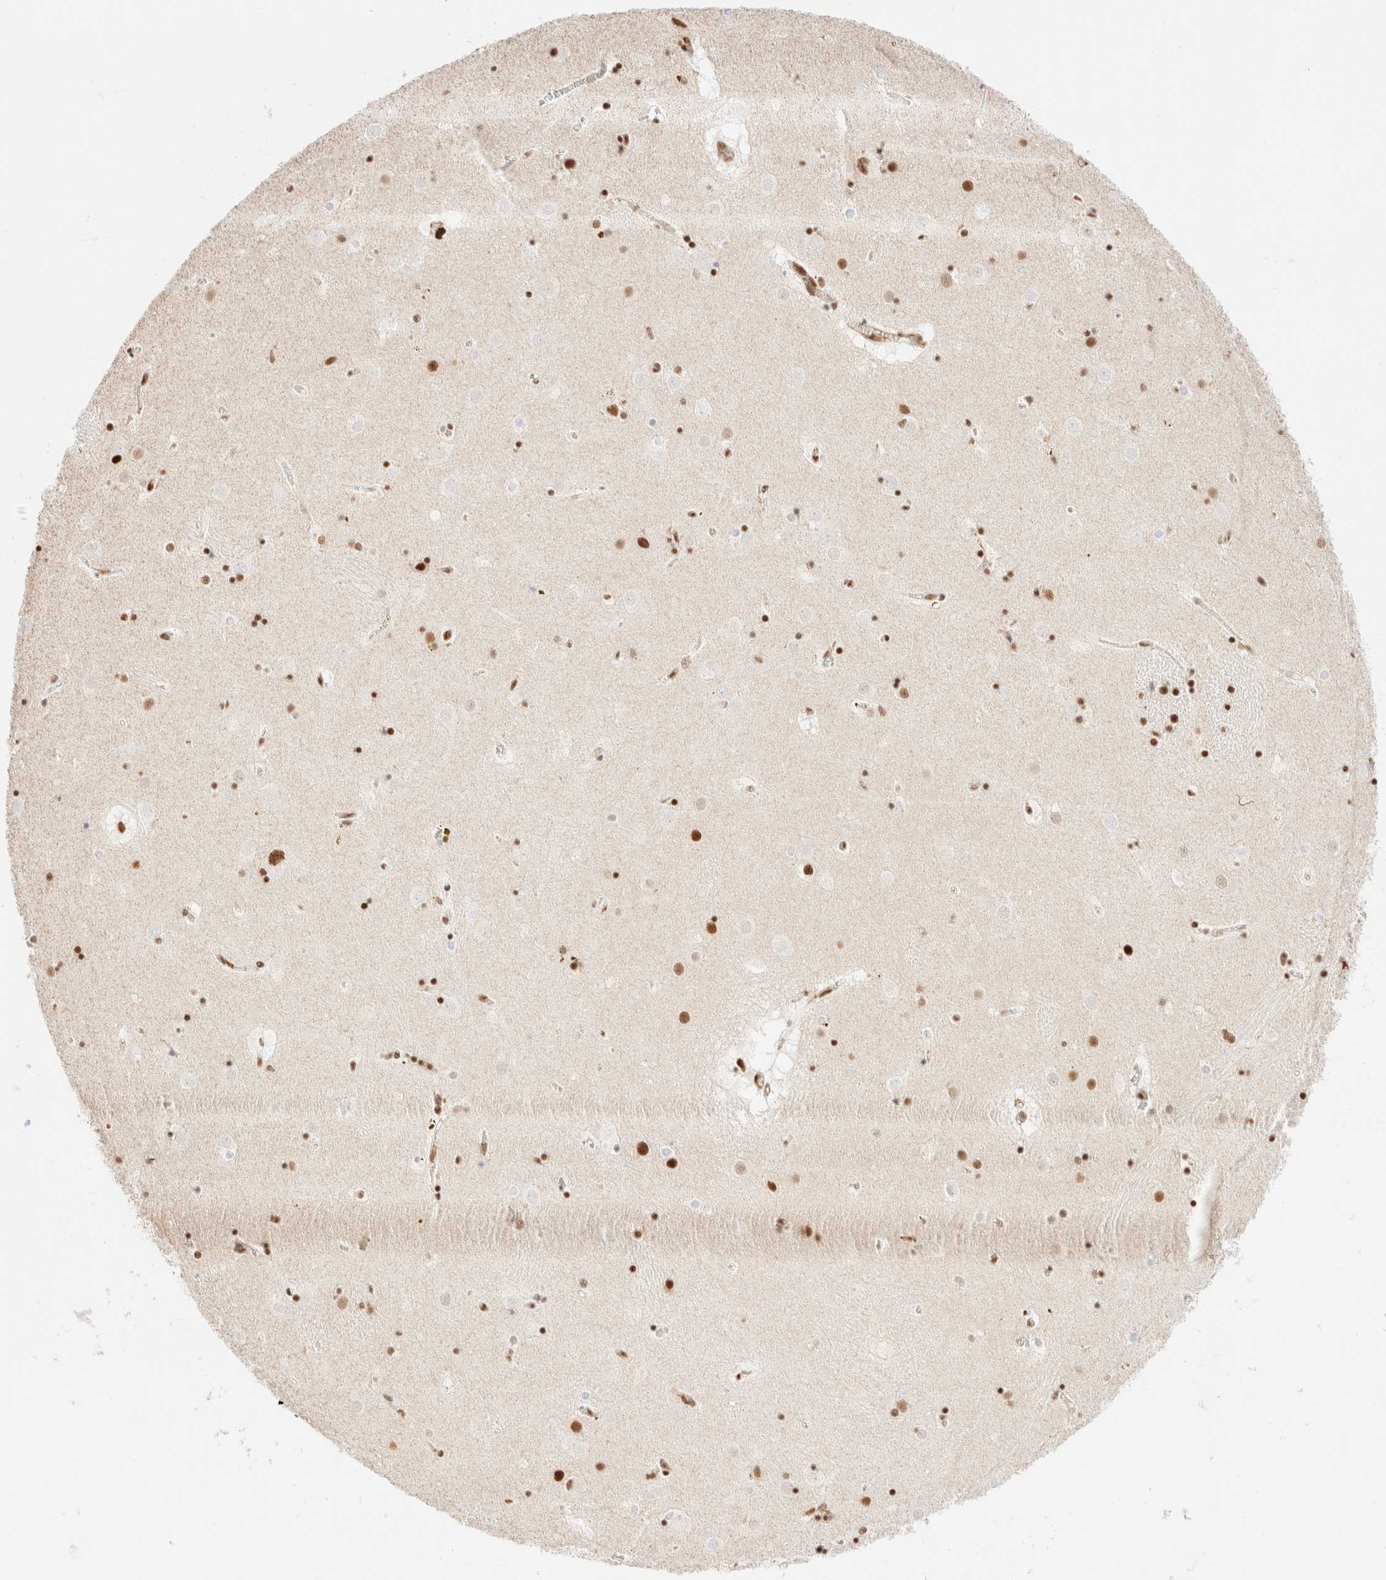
{"staining": {"intensity": "strong", "quantity": "25%-75%", "location": "nuclear"}, "tissue": "caudate", "cell_type": "Glial cells", "image_type": "normal", "snomed": [{"axis": "morphology", "description": "Normal tissue, NOS"}, {"axis": "topography", "description": "Lateral ventricle wall"}], "caption": "IHC micrograph of normal caudate: human caudate stained using immunohistochemistry (IHC) reveals high levels of strong protein expression localized specifically in the nuclear of glial cells, appearing as a nuclear brown color.", "gene": "CIC", "patient": {"sex": "male", "age": 70}}